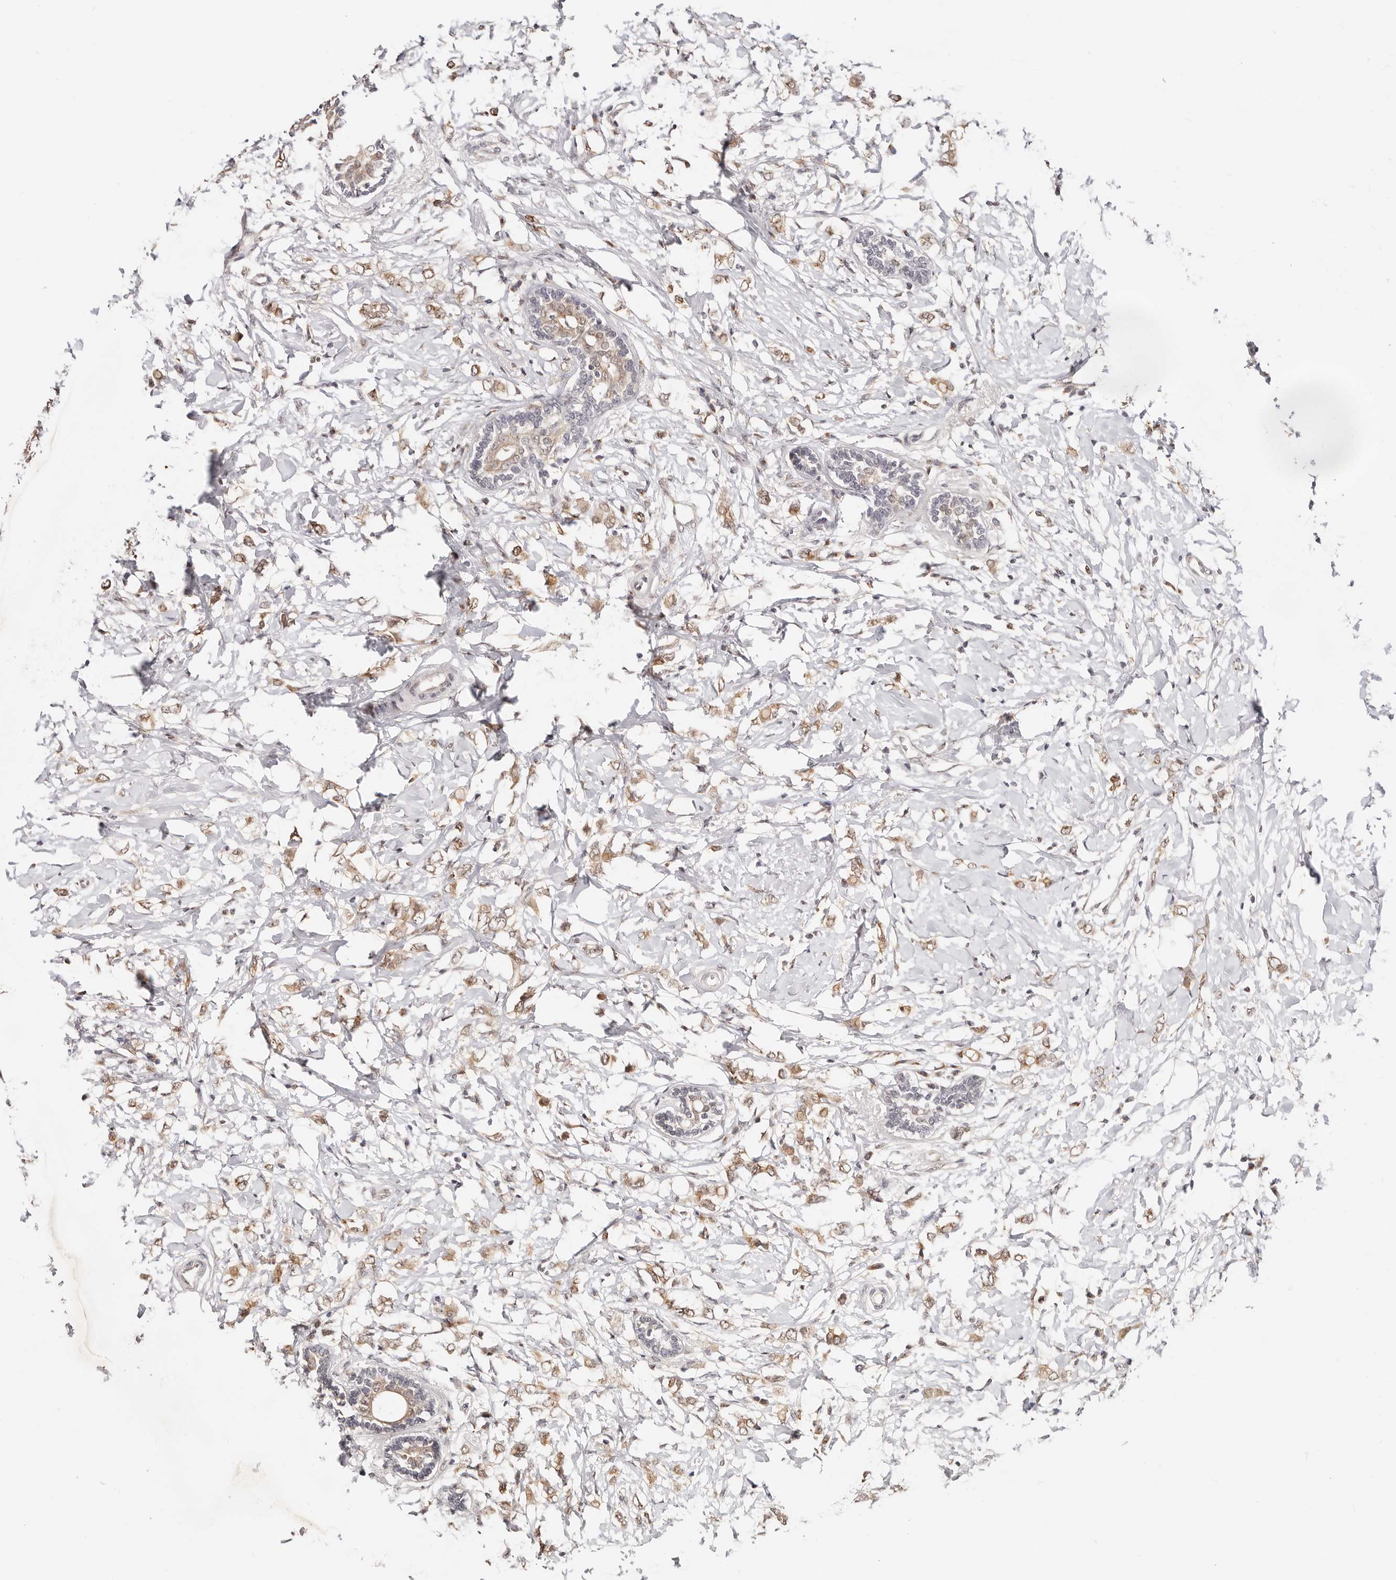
{"staining": {"intensity": "moderate", "quantity": ">75%", "location": "cytoplasmic/membranous"}, "tissue": "breast cancer", "cell_type": "Tumor cells", "image_type": "cancer", "snomed": [{"axis": "morphology", "description": "Normal tissue, NOS"}, {"axis": "morphology", "description": "Lobular carcinoma"}, {"axis": "topography", "description": "Breast"}], "caption": "There is medium levels of moderate cytoplasmic/membranous positivity in tumor cells of lobular carcinoma (breast), as demonstrated by immunohistochemical staining (brown color).", "gene": "VIPAS39", "patient": {"sex": "female", "age": 47}}